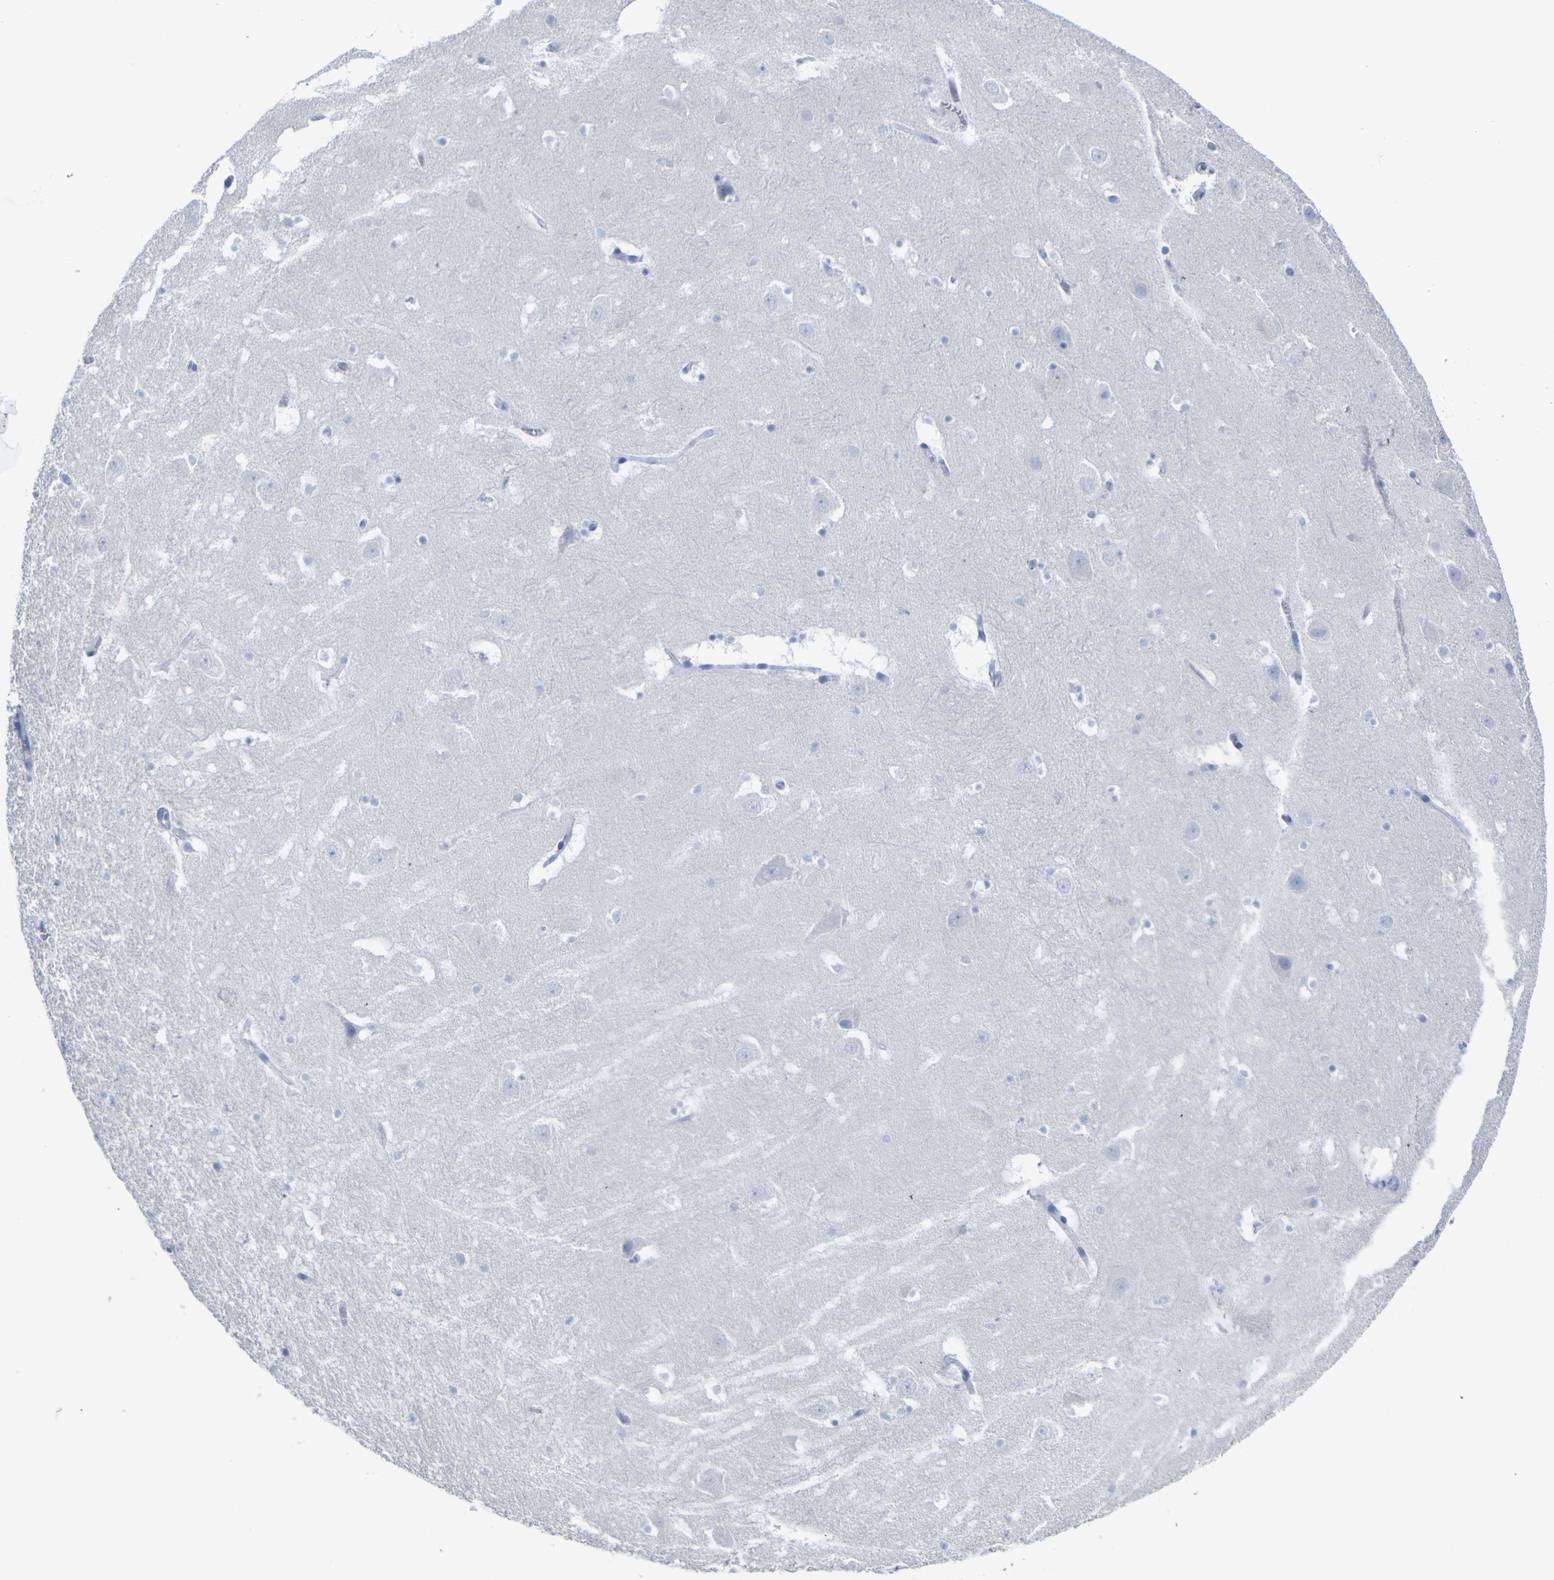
{"staining": {"intensity": "negative", "quantity": "none", "location": "none"}, "tissue": "hippocampus", "cell_type": "Glial cells", "image_type": "normal", "snomed": [{"axis": "morphology", "description": "Normal tissue, NOS"}, {"axis": "topography", "description": "Hippocampus"}], "caption": "Immunohistochemical staining of normal hippocampus displays no significant expression in glial cells. (DAB immunohistochemistry (IHC) visualized using brightfield microscopy, high magnification).", "gene": "GCM1", "patient": {"sex": "male", "age": 45}}